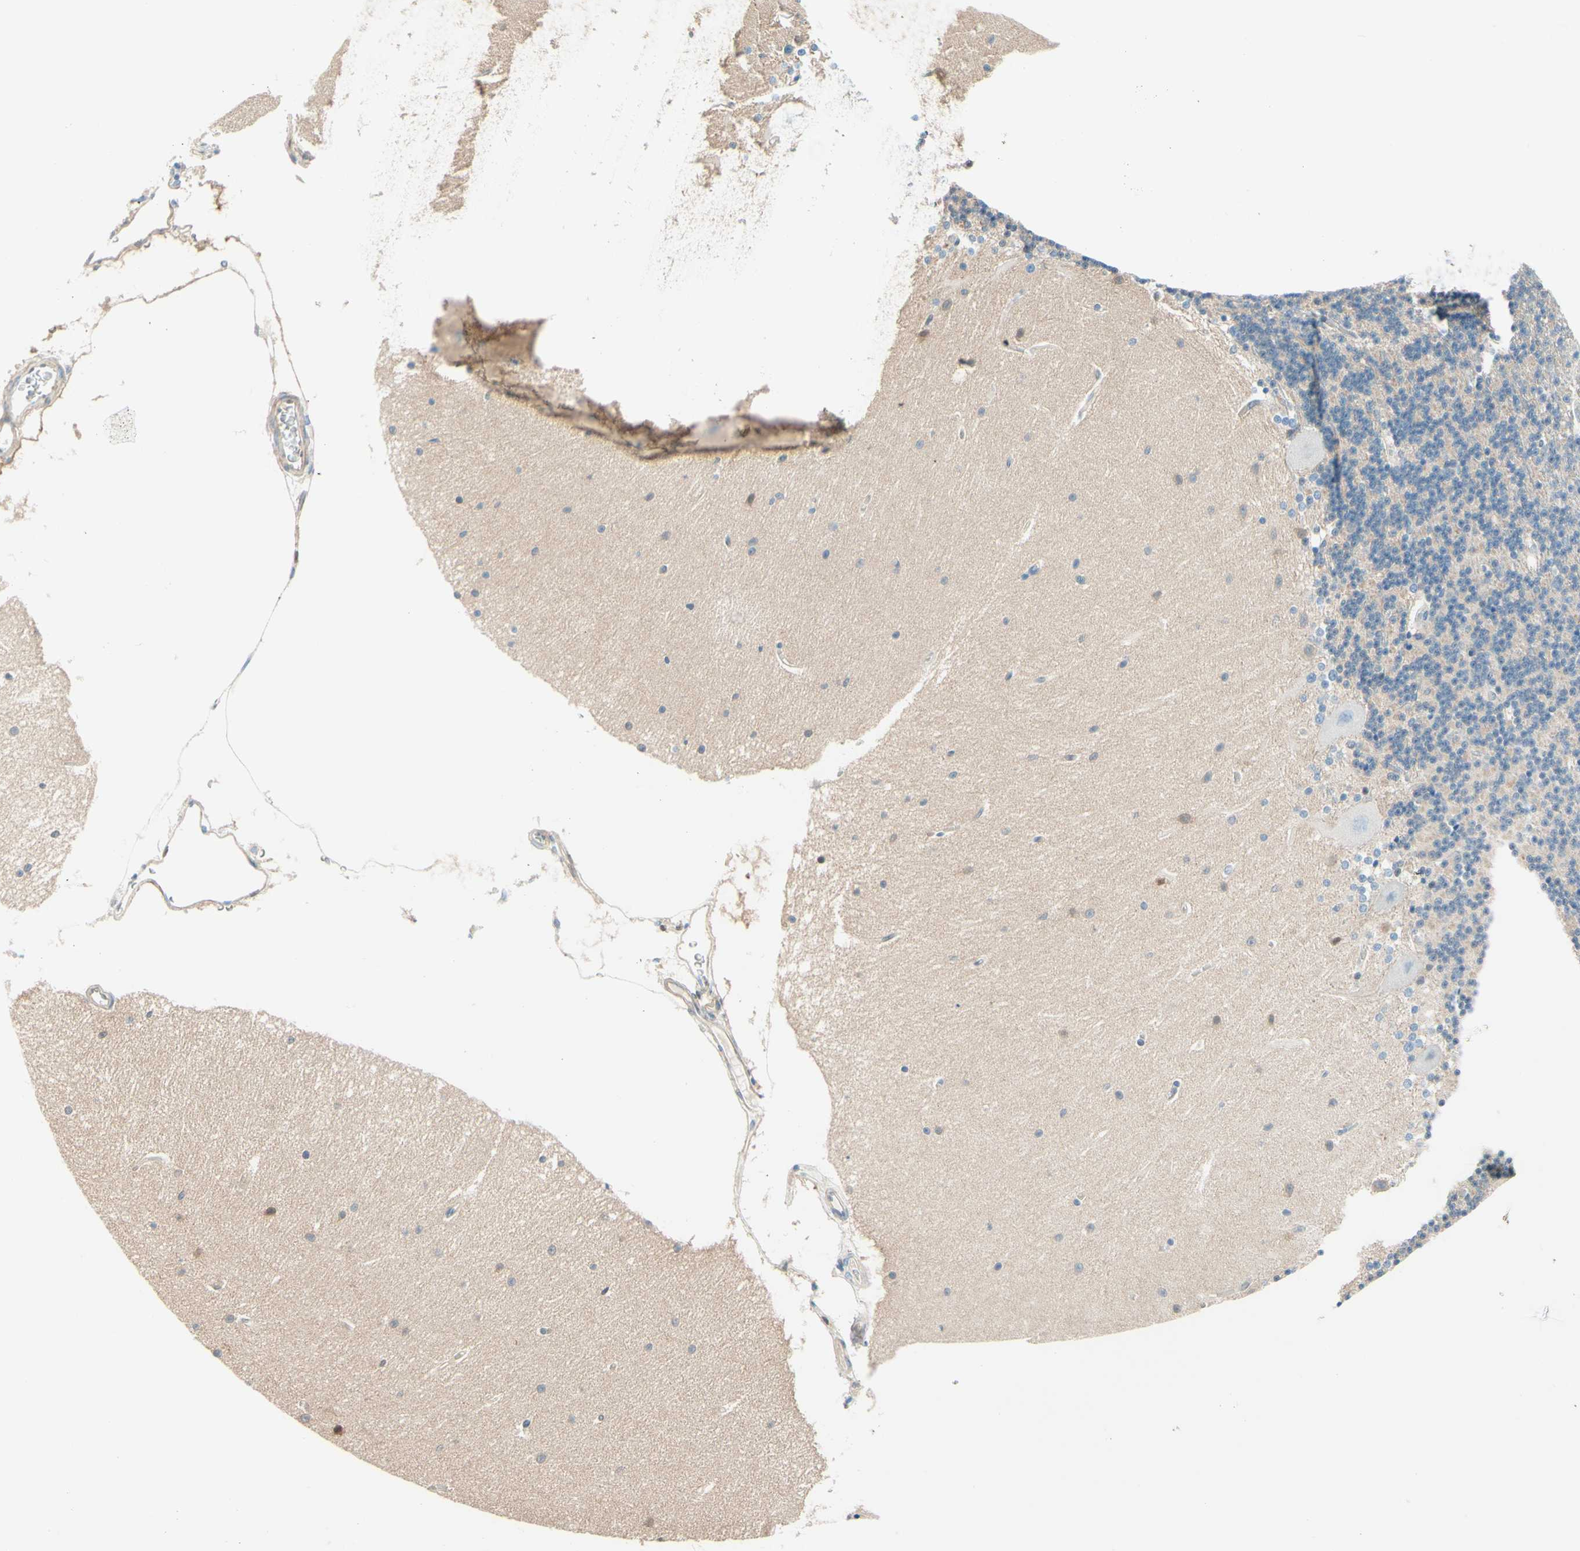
{"staining": {"intensity": "negative", "quantity": "none", "location": "none"}, "tissue": "cerebellum", "cell_type": "Cells in granular layer", "image_type": "normal", "snomed": [{"axis": "morphology", "description": "Normal tissue, NOS"}, {"axis": "topography", "description": "Cerebellum"}], "caption": "Immunohistochemistry (IHC) of benign cerebellum demonstrates no expression in cells in granular layer. The staining is performed using DAB brown chromogen with nuclei counter-stained in using hematoxylin.", "gene": "UPK3B", "patient": {"sex": "female", "age": 54}}